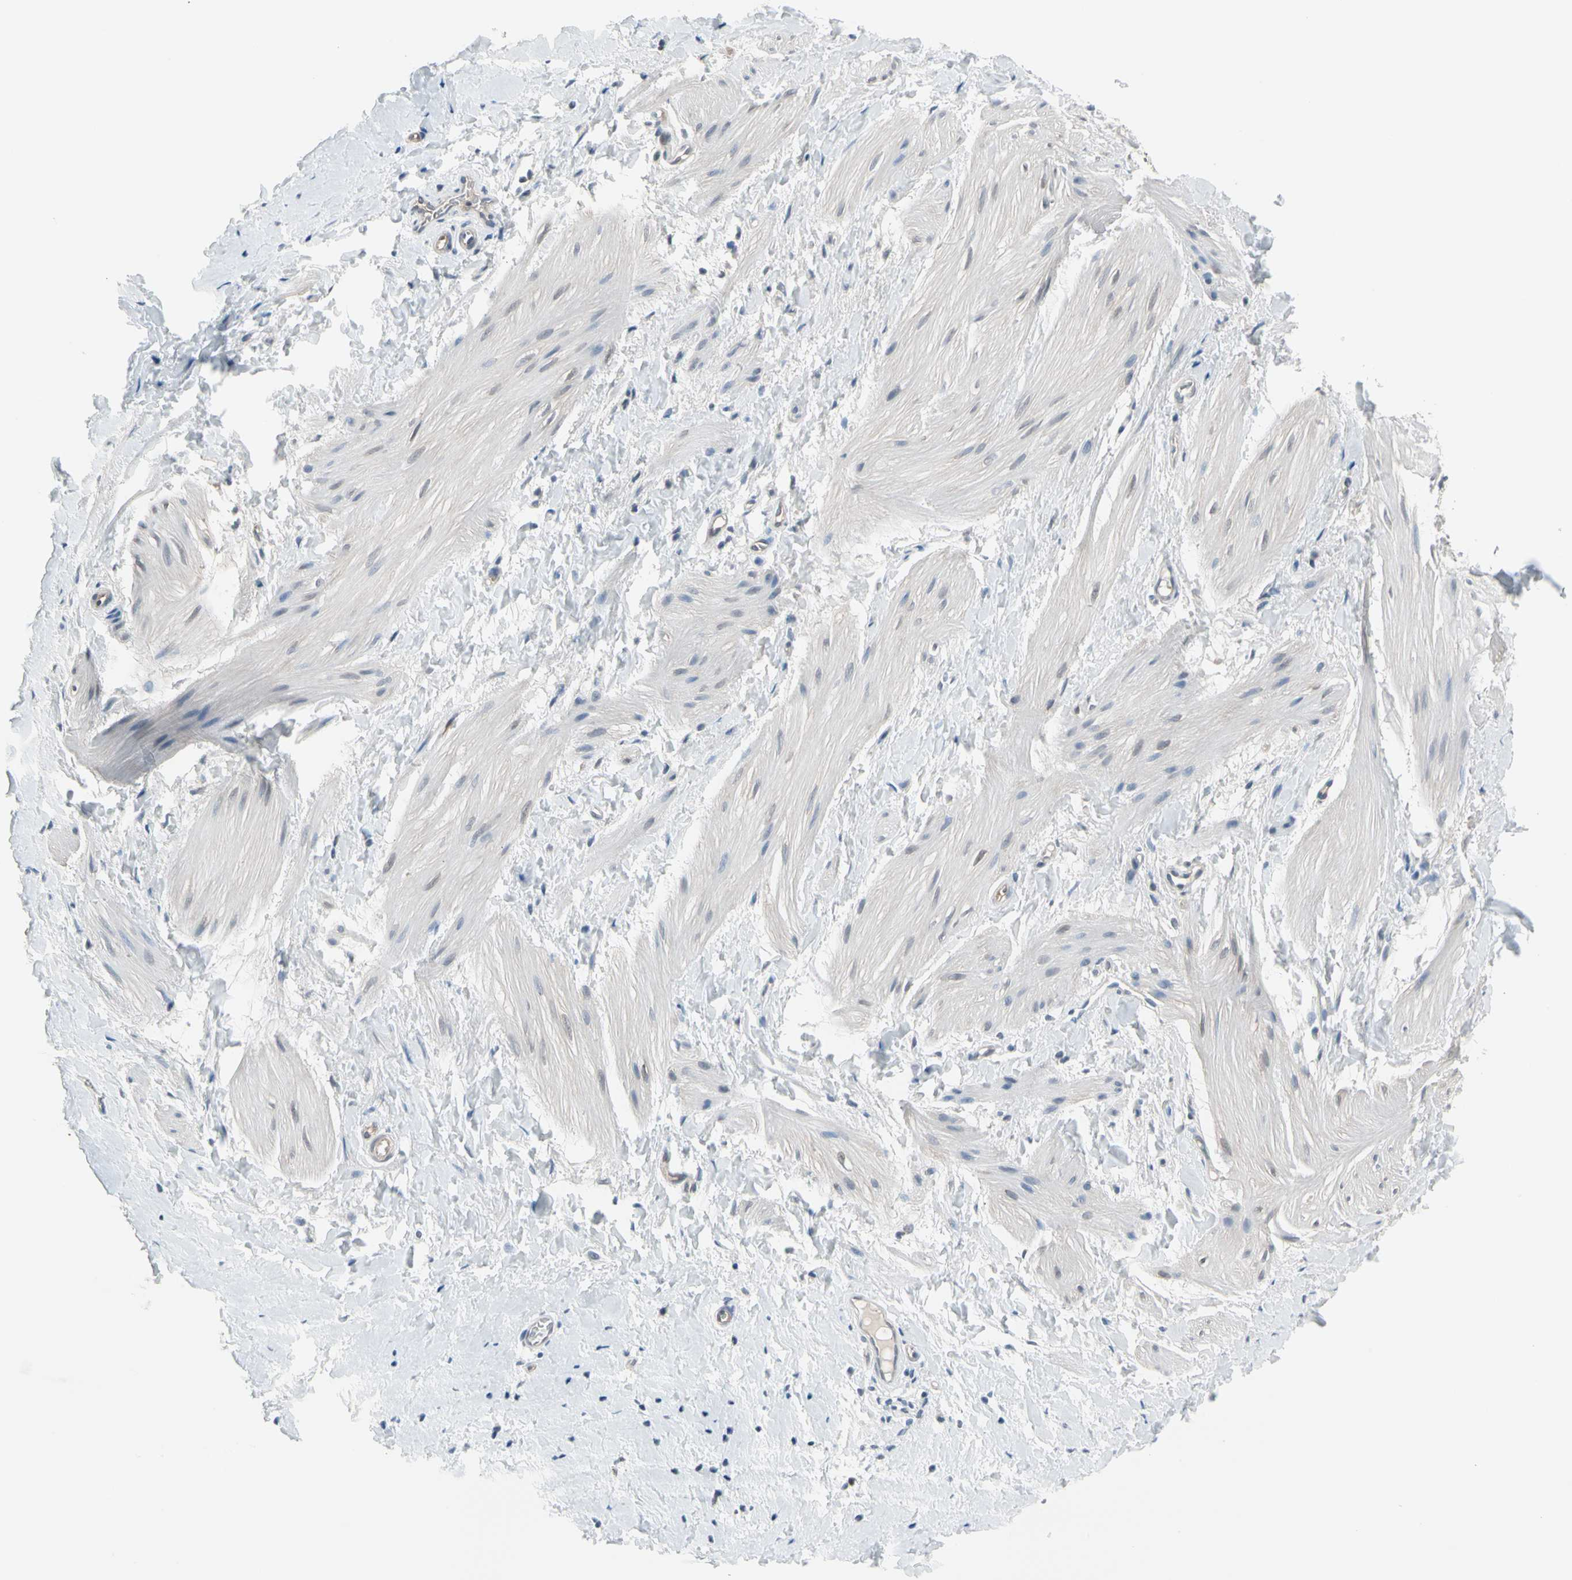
{"staining": {"intensity": "negative", "quantity": "none", "location": "none"}, "tissue": "smooth muscle", "cell_type": "Smooth muscle cells", "image_type": "normal", "snomed": [{"axis": "morphology", "description": "Normal tissue, NOS"}, {"axis": "topography", "description": "Smooth muscle"}], "caption": "This histopathology image is of normal smooth muscle stained with immunohistochemistry (IHC) to label a protein in brown with the nuclei are counter-stained blue. There is no expression in smooth muscle cells.", "gene": "ENSG00000256646", "patient": {"sex": "male", "age": 16}}